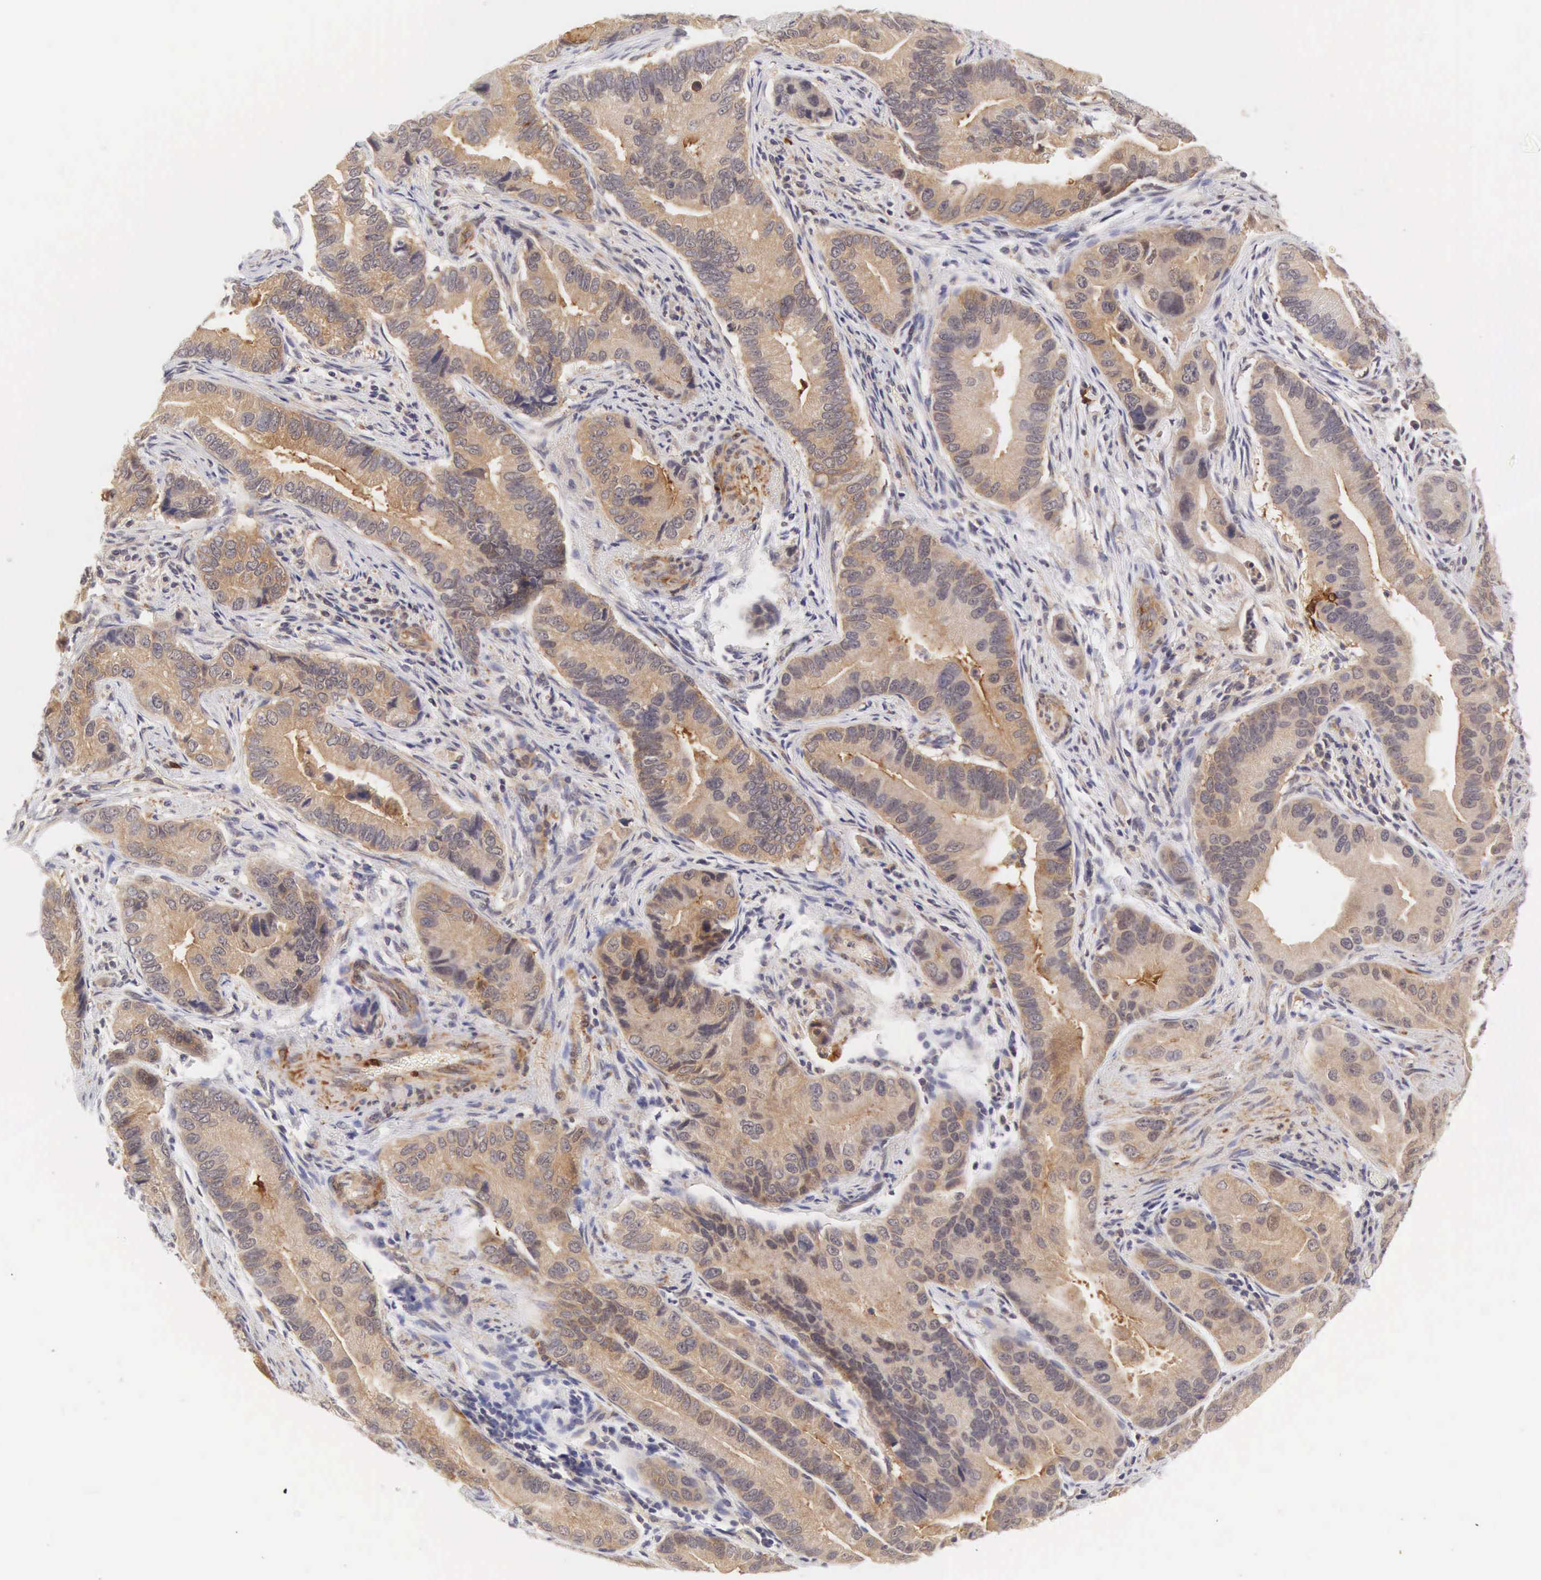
{"staining": {"intensity": "weak", "quantity": "25%-75%", "location": "cytoplasmic/membranous"}, "tissue": "pancreatic cancer", "cell_type": "Tumor cells", "image_type": "cancer", "snomed": [{"axis": "morphology", "description": "Adenocarcinoma, NOS"}, {"axis": "topography", "description": "Pancreas"}, {"axis": "topography", "description": "Stomach, upper"}], "caption": "Immunohistochemistry (IHC) staining of pancreatic adenocarcinoma, which demonstrates low levels of weak cytoplasmic/membranous positivity in about 25%-75% of tumor cells indicating weak cytoplasmic/membranous protein expression. The staining was performed using DAB (brown) for protein detection and nuclei were counterstained in hematoxylin (blue).", "gene": "CD1A", "patient": {"sex": "male", "age": 77}}